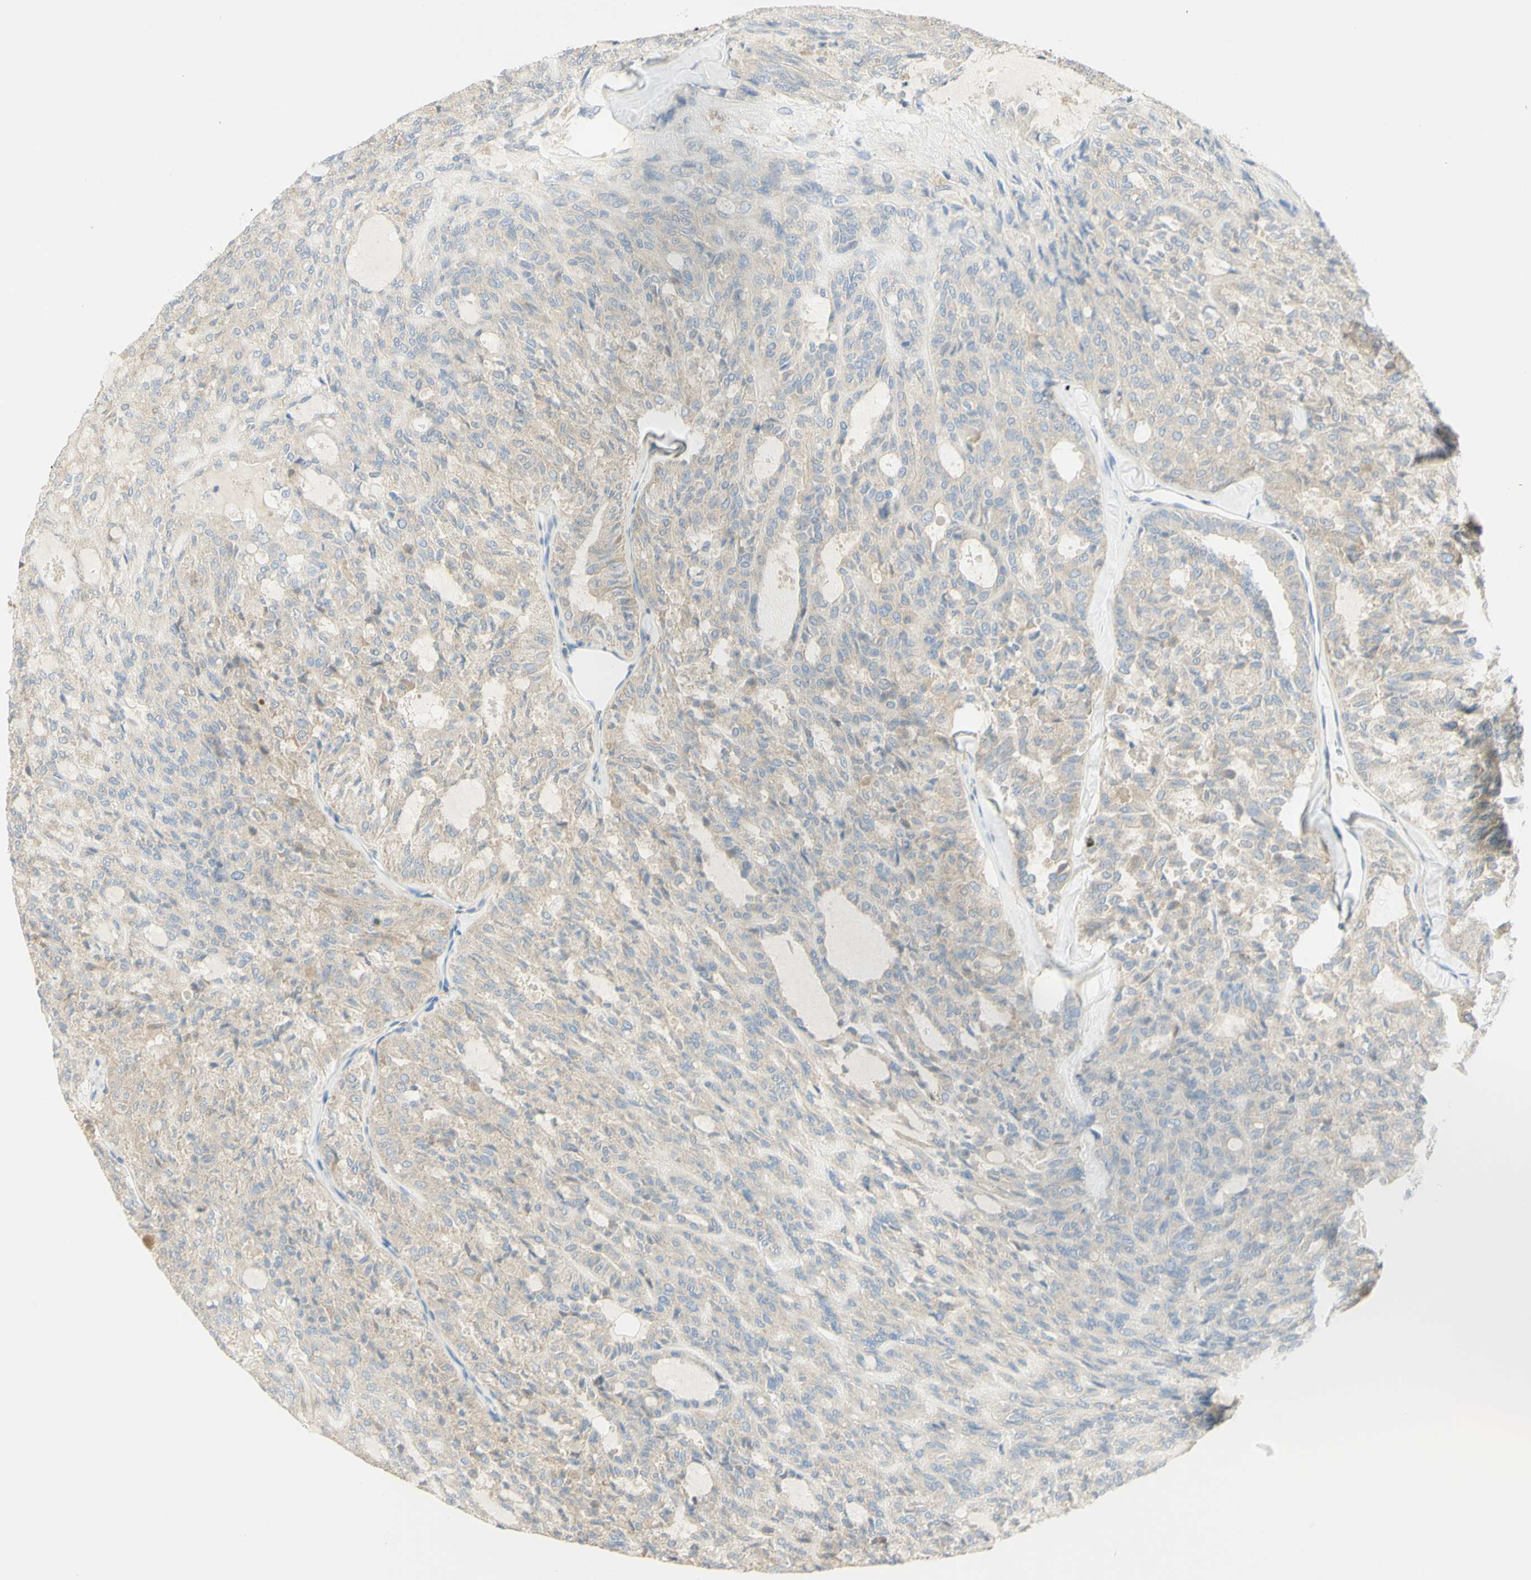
{"staining": {"intensity": "weak", "quantity": "25%-75%", "location": "cytoplasmic/membranous"}, "tissue": "thyroid cancer", "cell_type": "Tumor cells", "image_type": "cancer", "snomed": [{"axis": "morphology", "description": "Follicular adenoma carcinoma, NOS"}, {"axis": "topography", "description": "Thyroid gland"}], "caption": "Protein expression by IHC demonstrates weak cytoplasmic/membranous positivity in about 25%-75% of tumor cells in thyroid cancer. (DAB (3,3'-diaminobenzidine) IHC with brightfield microscopy, high magnification).", "gene": "GCNT3", "patient": {"sex": "male", "age": 75}}